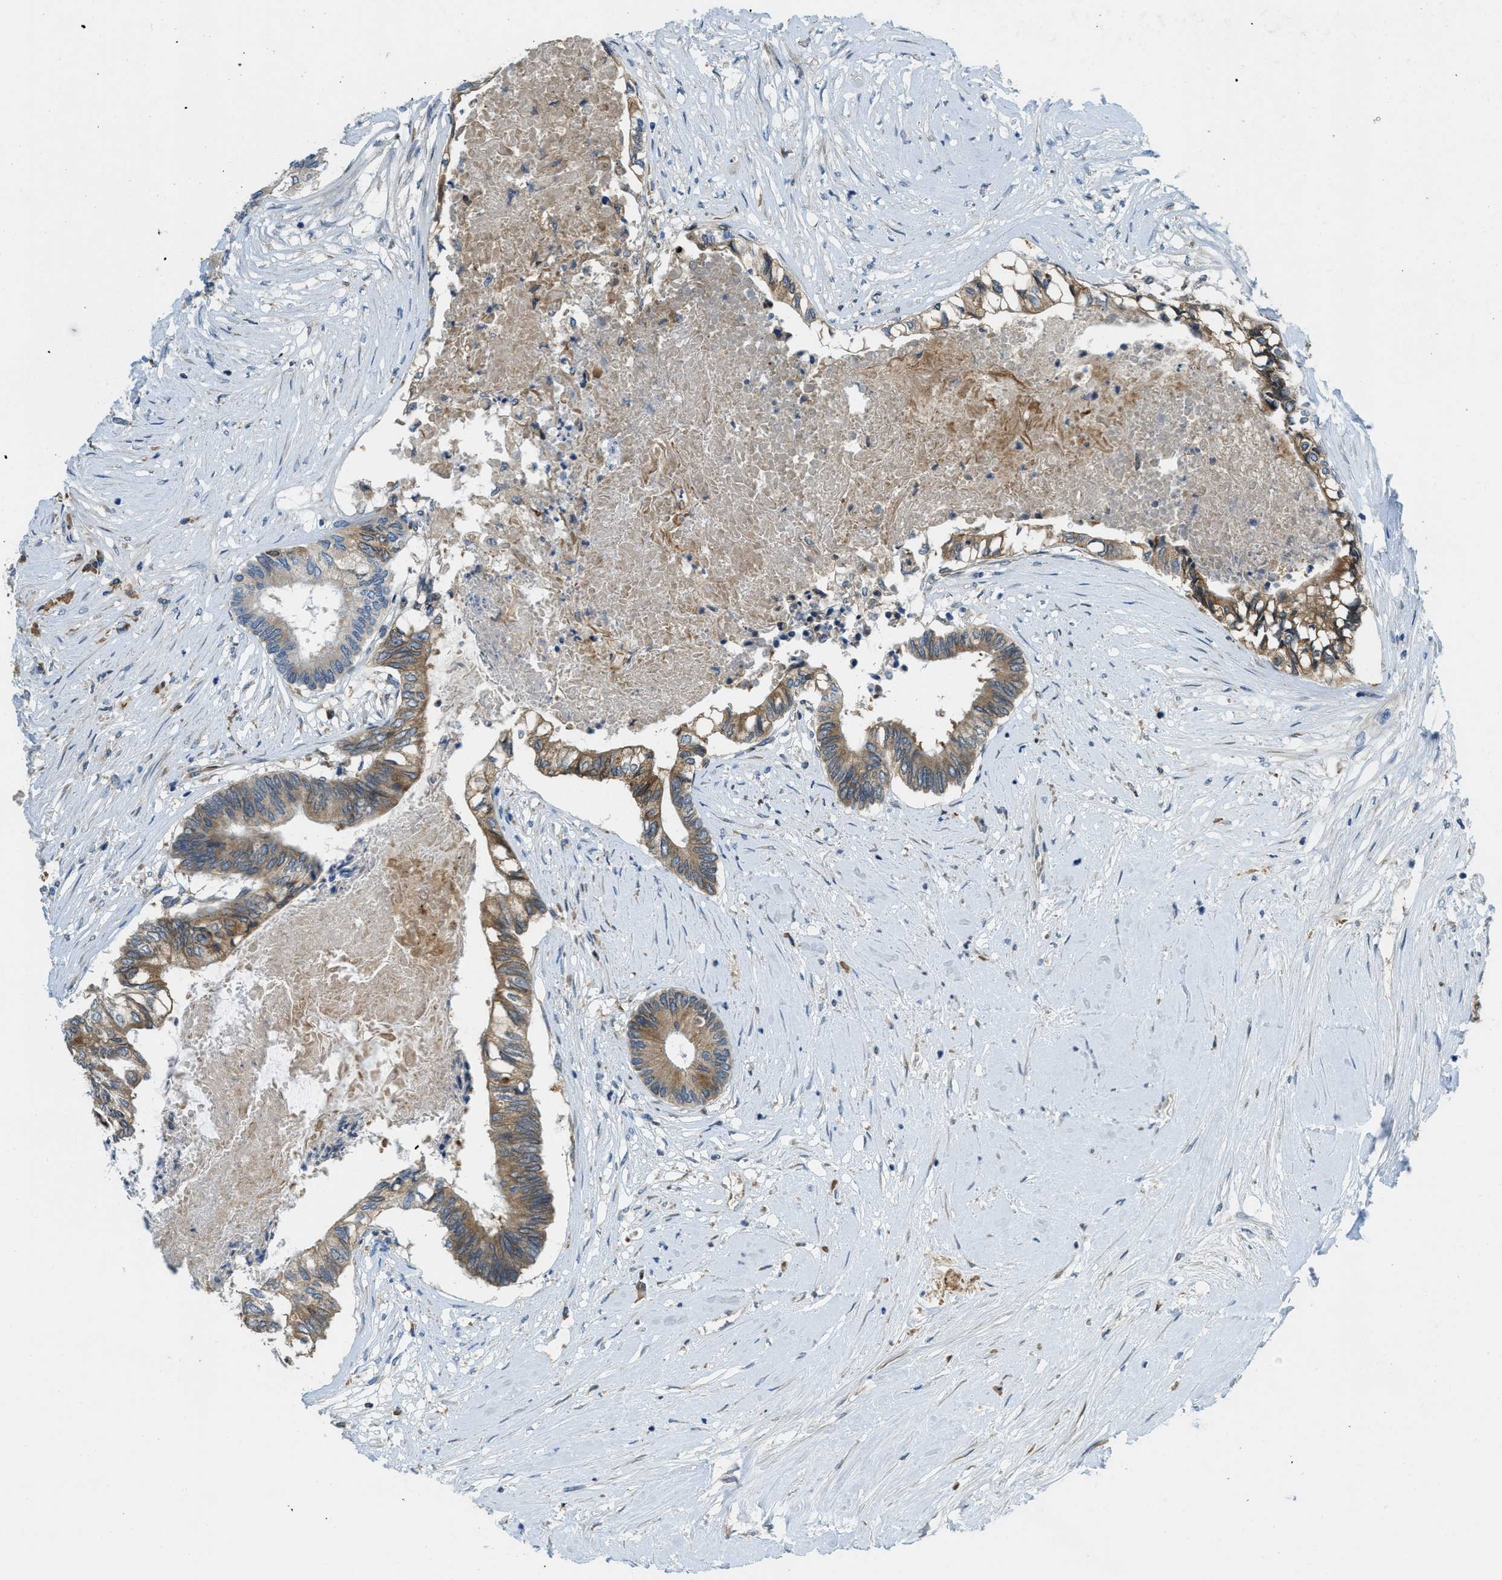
{"staining": {"intensity": "moderate", "quantity": ">75%", "location": "cytoplasmic/membranous"}, "tissue": "colorectal cancer", "cell_type": "Tumor cells", "image_type": "cancer", "snomed": [{"axis": "morphology", "description": "Adenocarcinoma, NOS"}, {"axis": "topography", "description": "Rectum"}], "caption": "The immunohistochemical stain shows moderate cytoplasmic/membranous positivity in tumor cells of colorectal cancer (adenocarcinoma) tissue. (Stains: DAB in brown, nuclei in blue, Microscopy: brightfield microscopy at high magnification).", "gene": "MPDU1", "patient": {"sex": "male", "age": 63}}